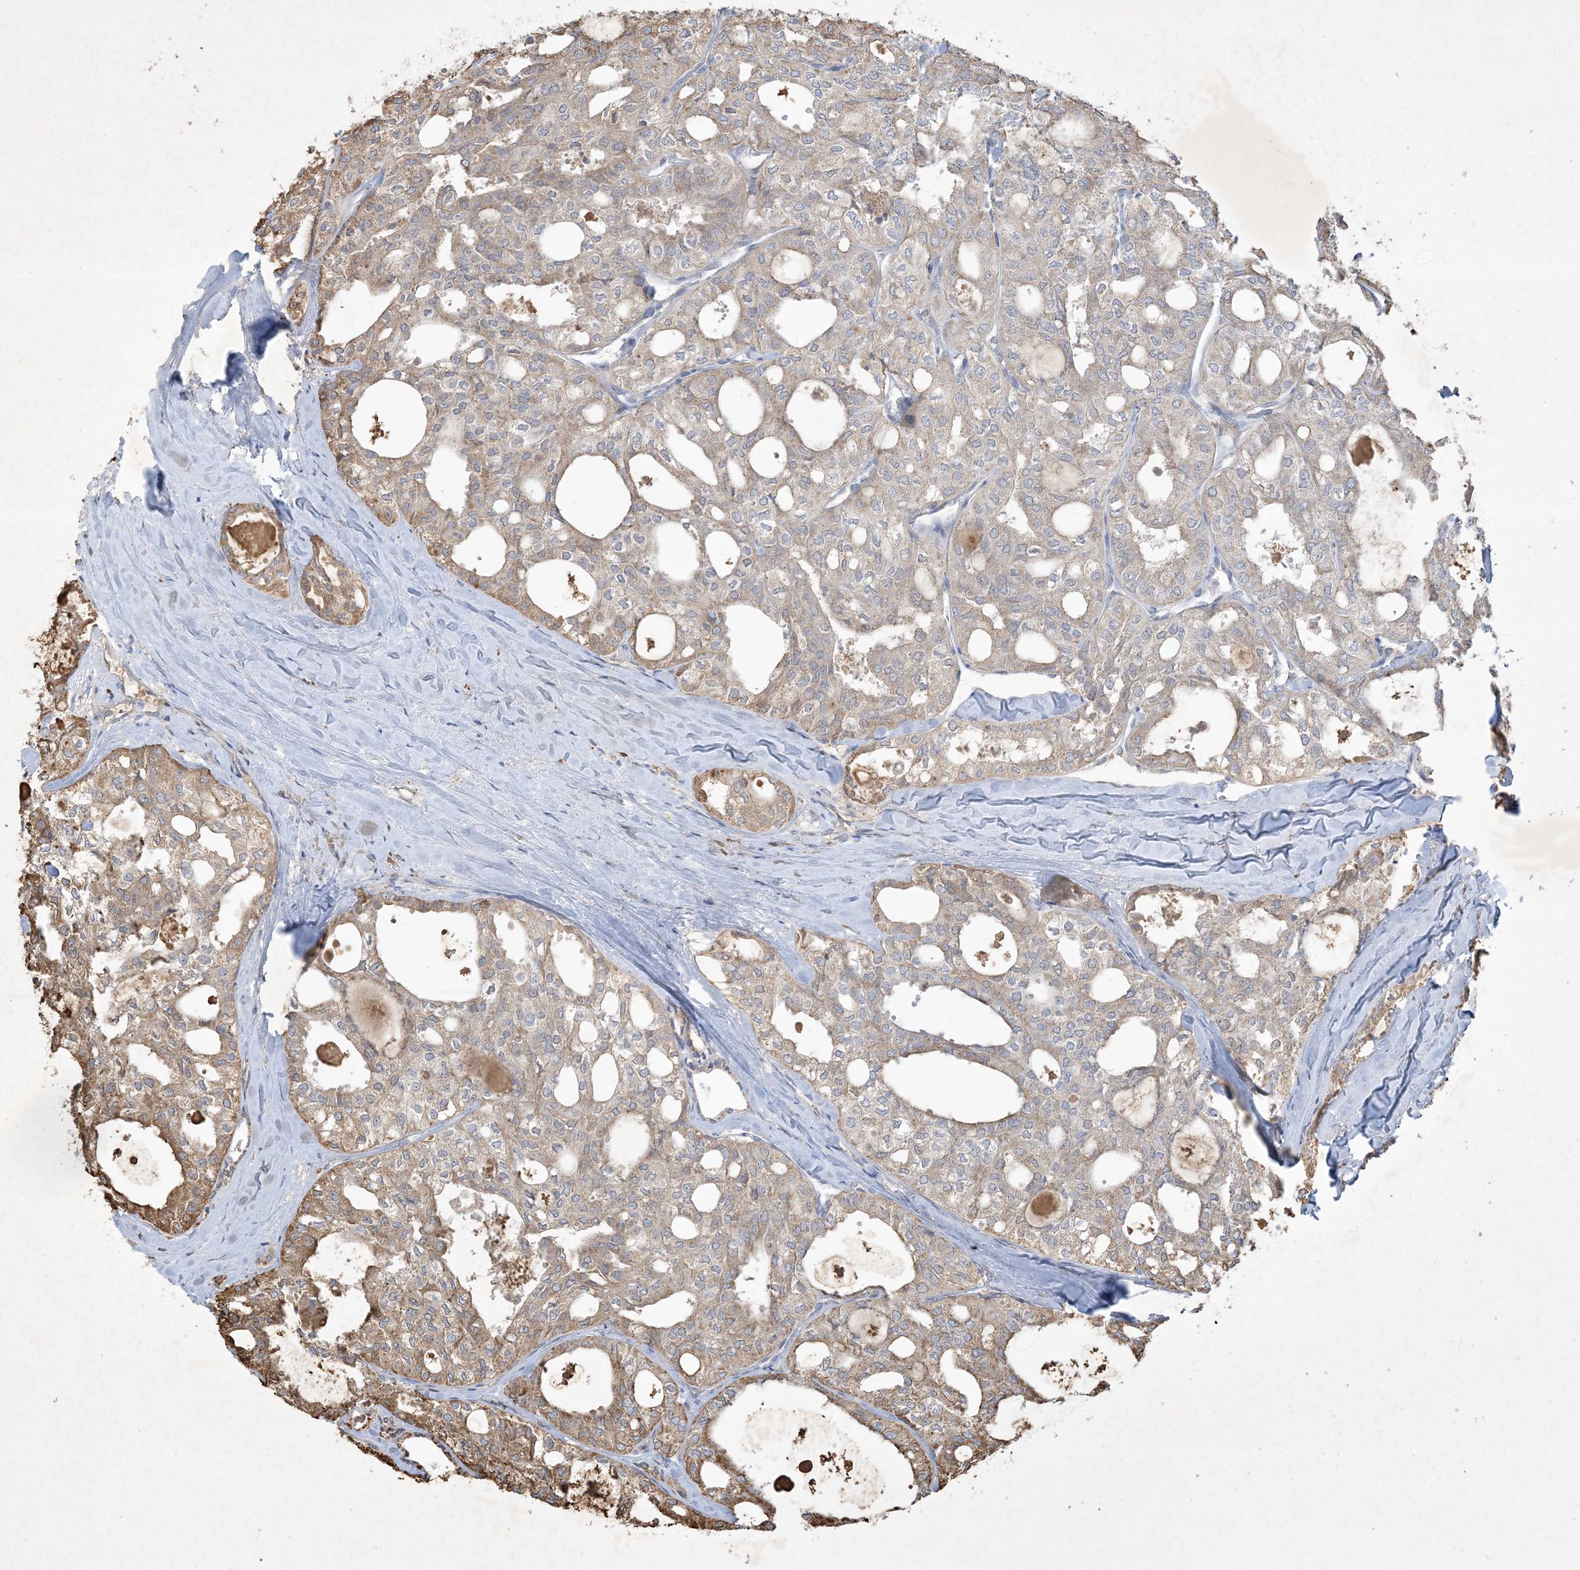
{"staining": {"intensity": "moderate", "quantity": "25%-75%", "location": "cytoplasmic/membranous"}, "tissue": "thyroid cancer", "cell_type": "Tumor cells", "image_type": "cancer", "snomed": [{"axis": "morphology", "description": "Follicular adenoma carcinoma, NOS"}, {"axis": "topography", "description": "Thyroid gland"}], "caption": "Human thyroid cancer stained with a protein marker exhibits moderate staining in tumor cells.", "gene": "MRPS18A", "patient": {"sex": "male", "age": 75}}